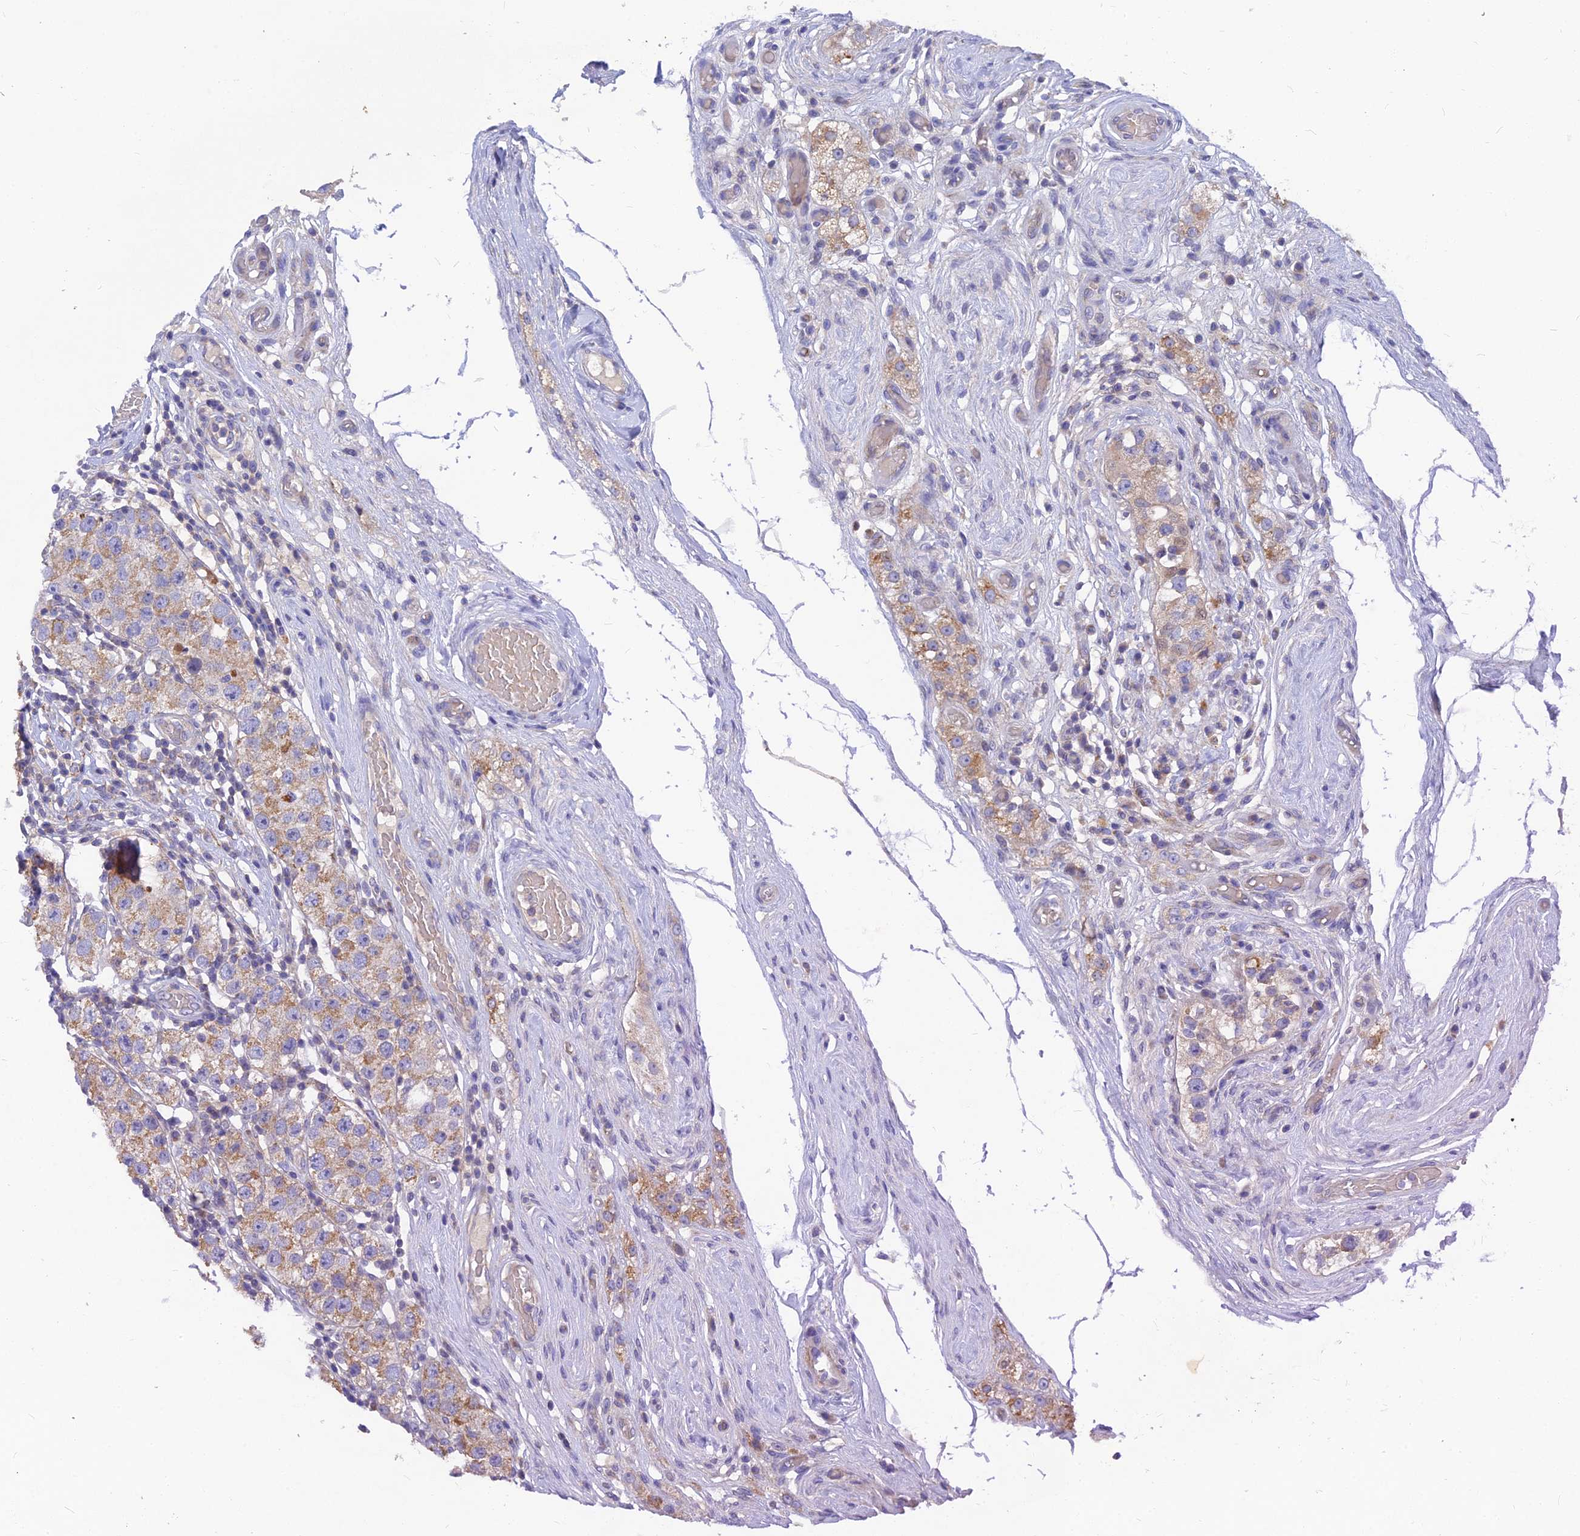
{"staining": {"intensity": "moderate", "quantity": ">75%", "location": "cytoplasmic/membranous"}, "tissue": "testis cancer", "cell_type": "Tumor cells", "image_type": "cancer", "snomed": [{"axis": "morphology", "description": "Seminoma, NOS"}, {"axis": "topography", "description": "Testis"}], "caption": "Tumor cells exhibit medium levels of moderate cytoplasmic/membranous staining in approximately >75% of cells in testis seminoma.", "gene": "CACNA1B", "patient": {"sex": "male", "age": 34}}